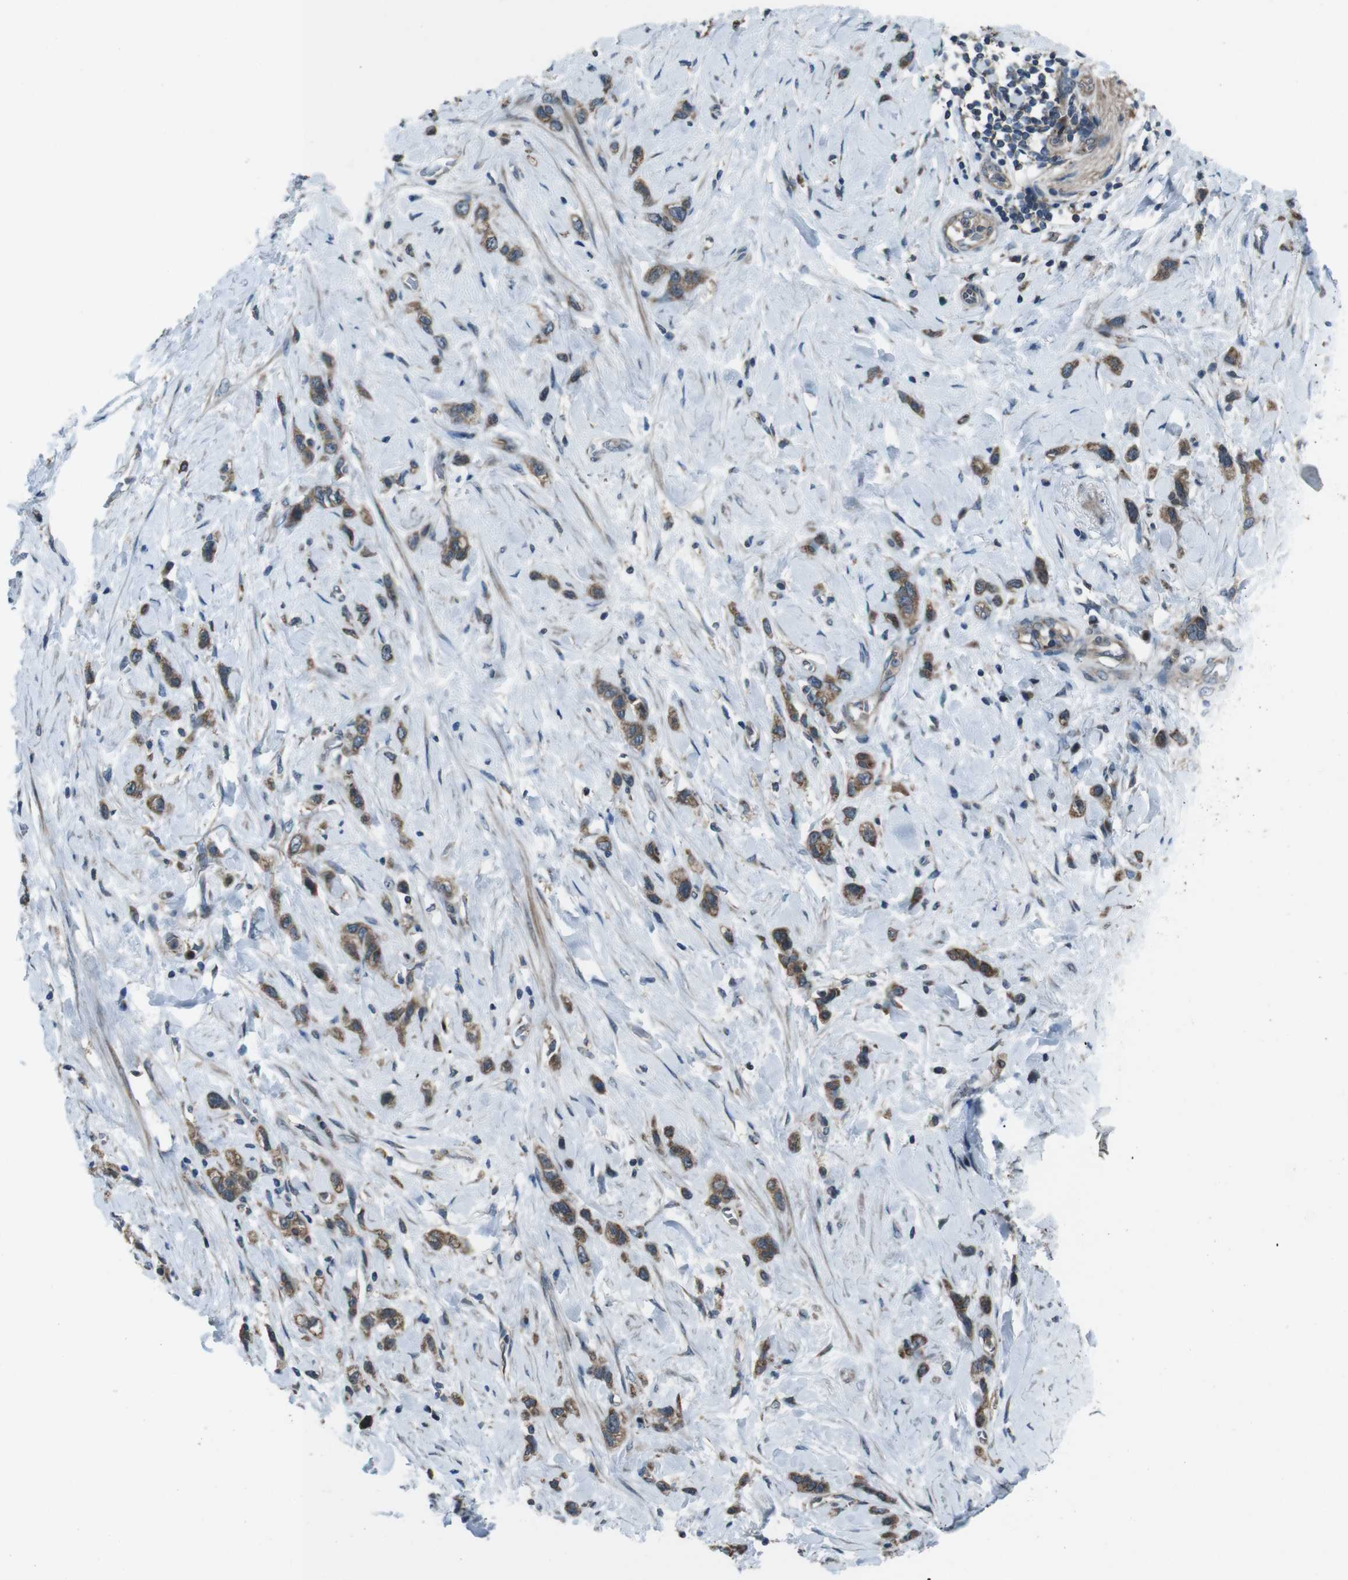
{"staining": {"intensity": "moderate", "quantity": ">75%", "location": "cytoplasmic/membranous"}, "tissue": "stomach cancer", "cell_type": "Tumor cells", "image_type": "cancer", "snomed": [{"axis": "morphology", "description": "Adenocarcinoma, NOS"}, {"axis": "morphology", "description": "Adenocarcinoma, High grade"}, {"axis": "topography", "description": "Stomach, upper"}, {"axis": "topography", "description": "Stomach, lower"}], "caption": "High-magnification brightfield microscopy of adenocarcinoma (stomach) stained with DAB (brown) and counterstained with hematoxylin (blue). tumor cells exhibit moderate cytoplasmic/membranous staining is seen in about>75% of cells. (Brightfield microscopy of DAB IHC at high magnification).", "gene": "SLC27A4", "patient": {"sex": "female", "age": 65}}